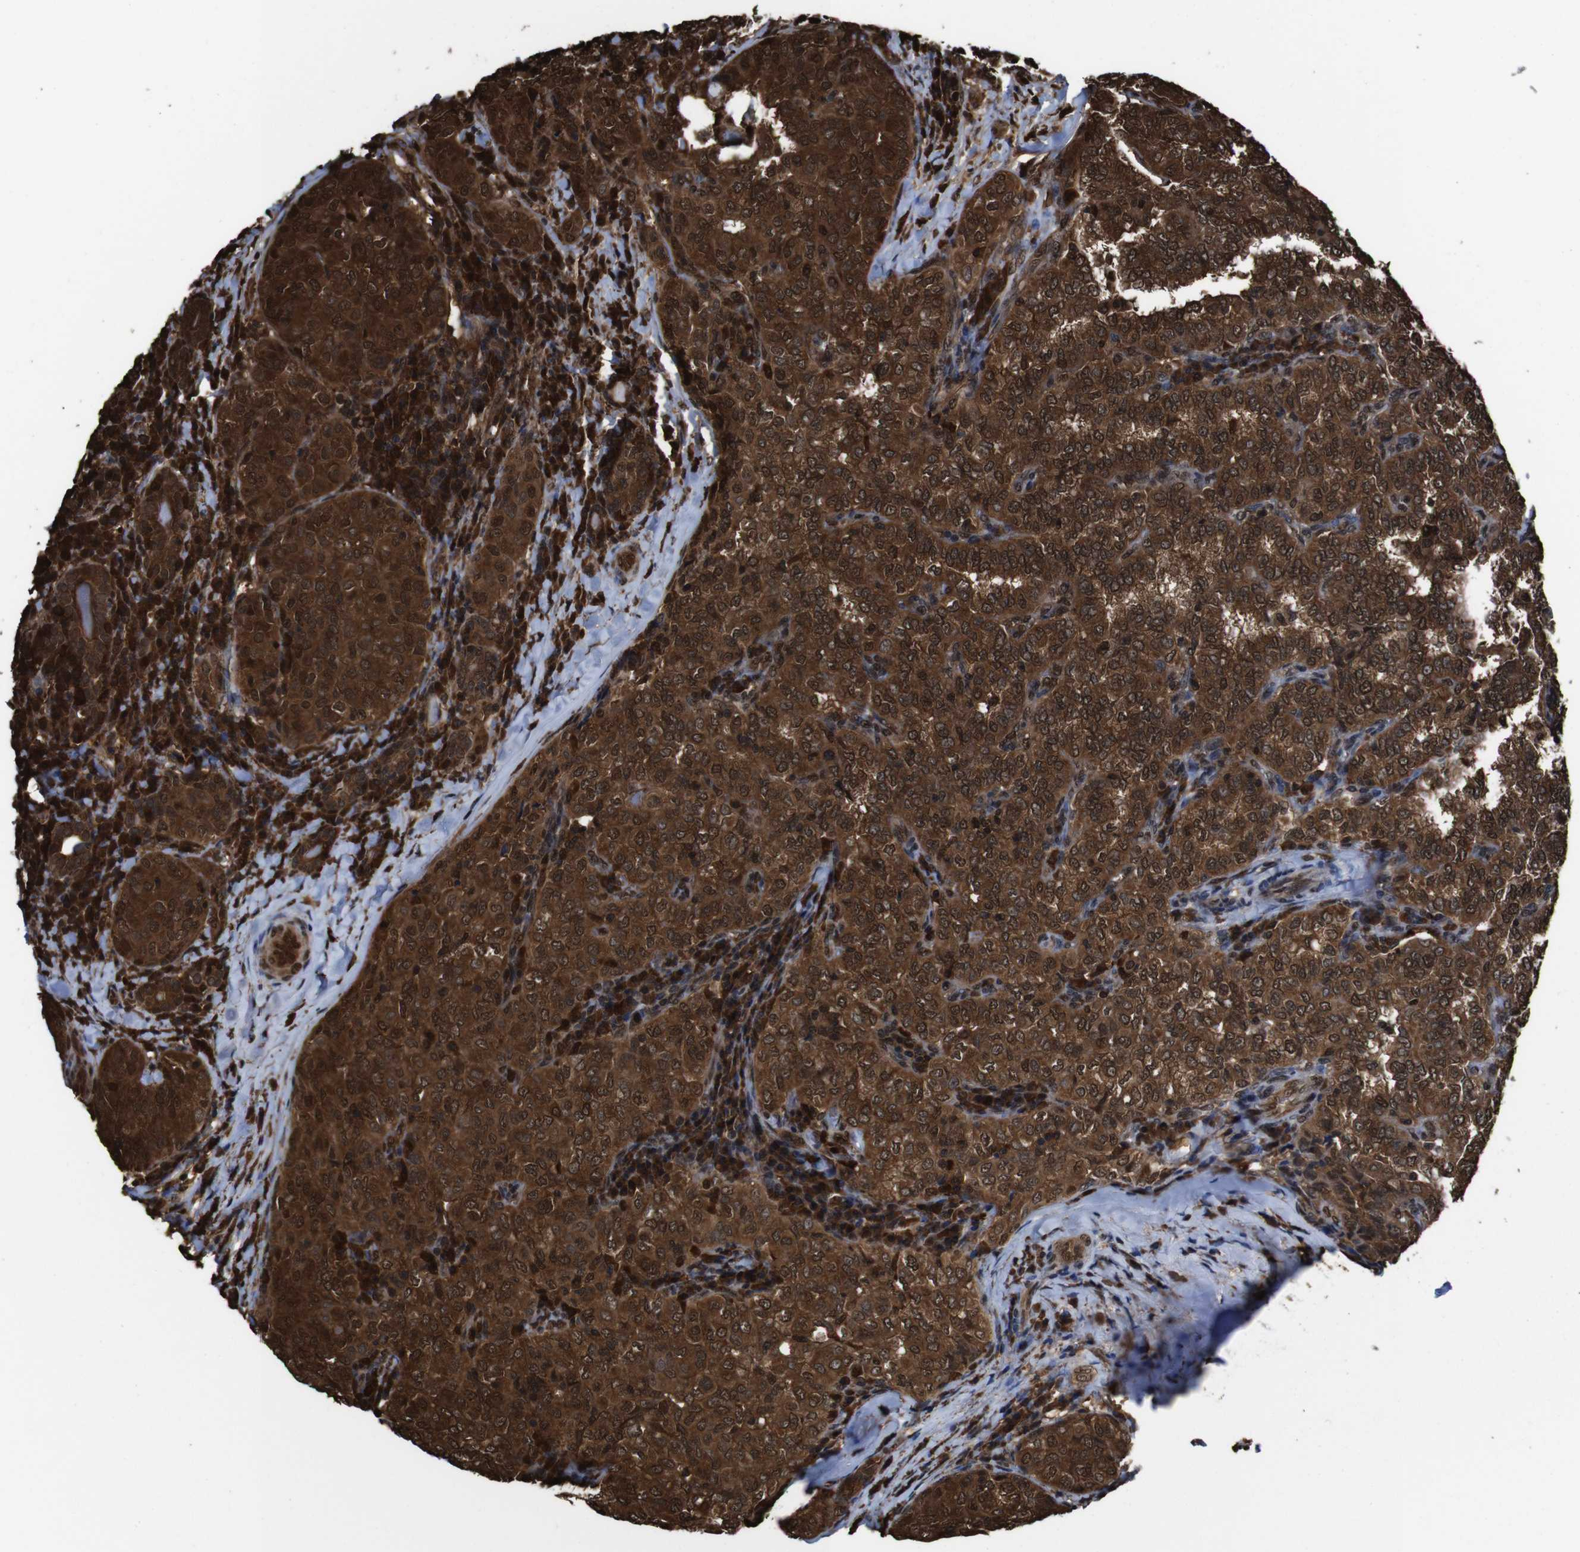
{"staining": {"intensity": "strong", "quantity": ">75%", "location": "cytoplasmic/membranous,nuclear"}, "tissue": "thyroid cancer", "cell_type": "Tumor cells", "image_type": "cancer", "snomed": [{"axis": "morphology", "description": "Papillary adenocarcinoma, NOS"}, {"axis": "topography", "description": "Thyroid gland"}], "caption": "Immunohistochemical staining of papillary adenocarcinoma (thyroid) displays high levels of strong cytoplasmic/membranous and nuclear expression in approximately >75% of tumor cells. (DAB = brown stain, brightfield microscopy at high magnification).", "gene": "VCP", "patient": {"sex": "female", "age": 30}}